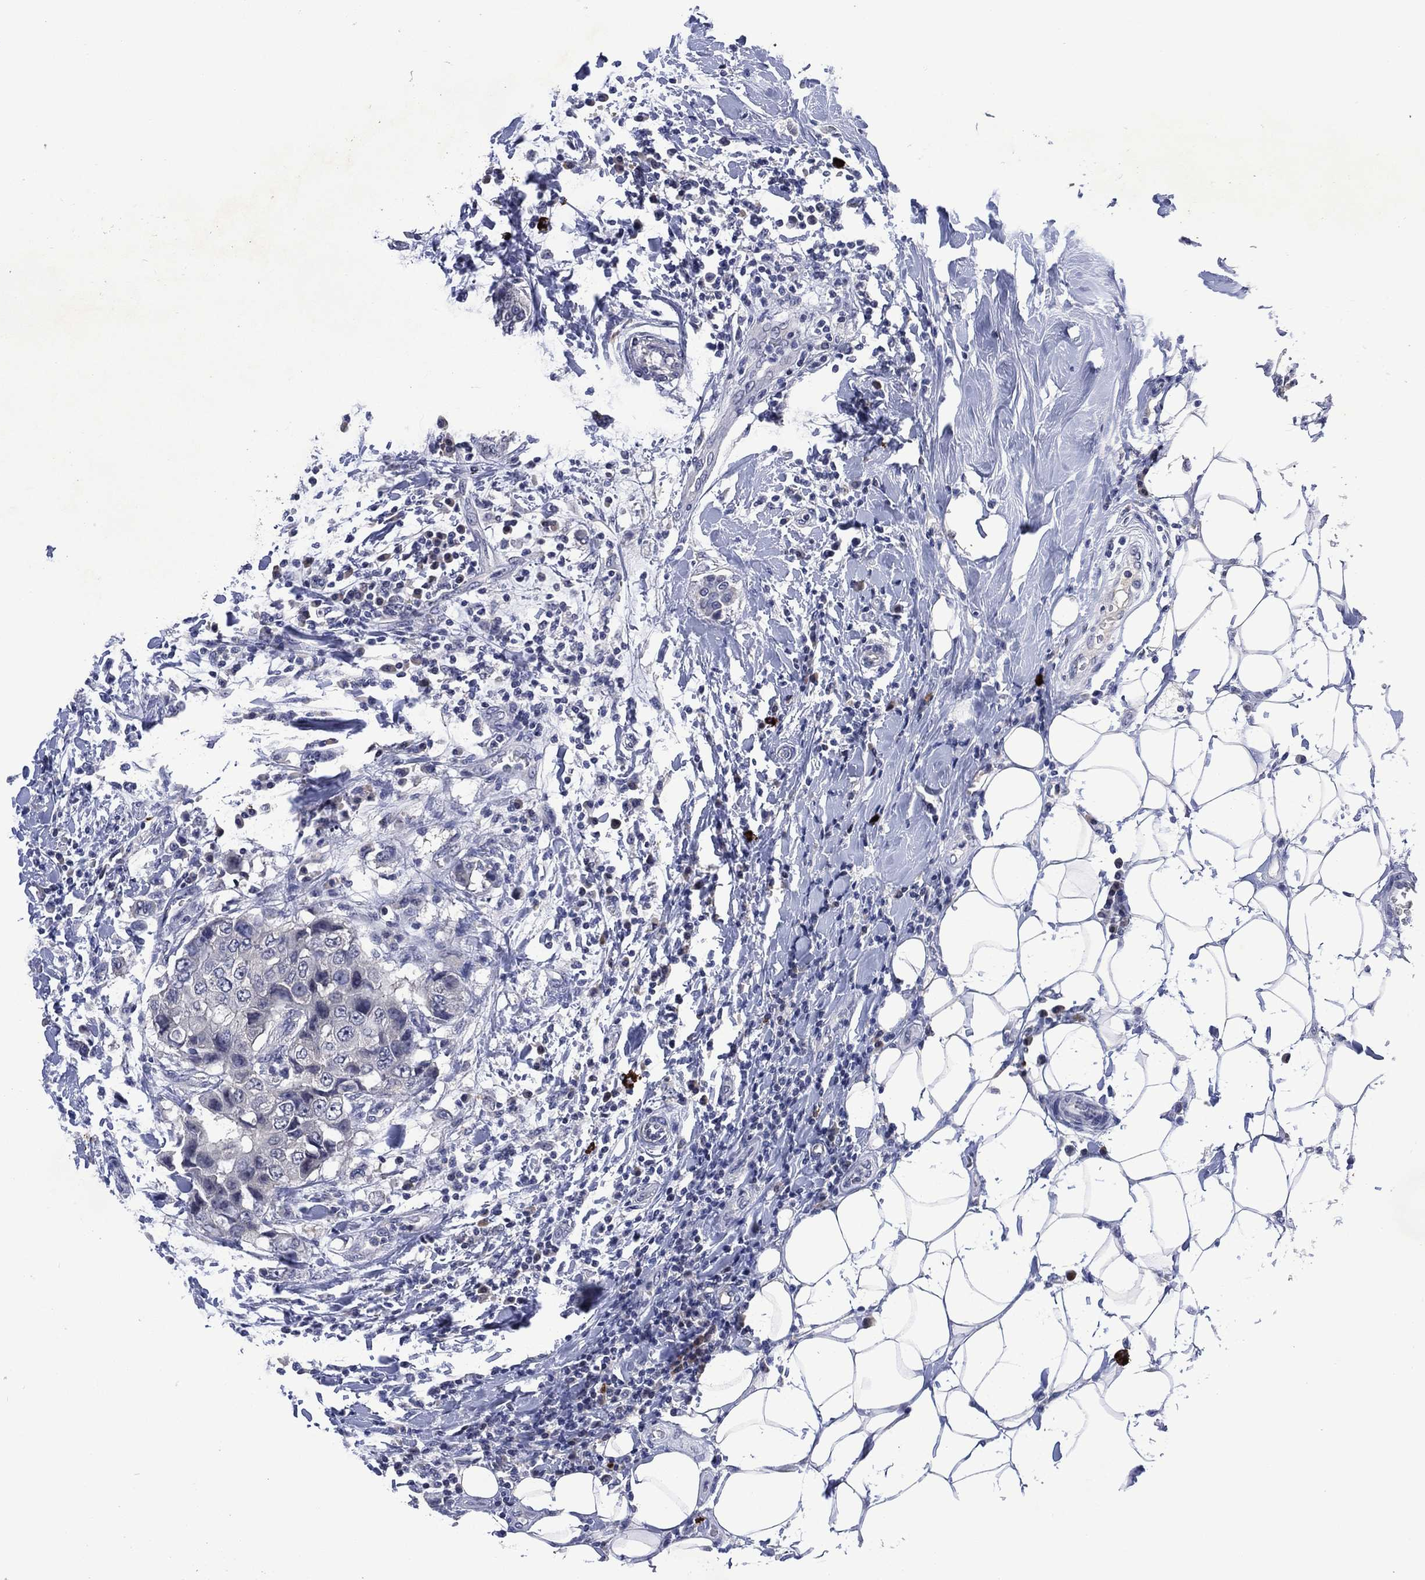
{"staining": {"intensity": "negative", "quantity": "none", "location": "none"}, "tissue": "breast cancer", "cell_type": "Tumor cells", "image_type": "cancer", "snomed": [{"axis": "morphology", "description": "Duct carcinoma"}, {"axis": "topography", "description": "Breast"}], "caption": "Tumor cells are negative for protein expression in human intraductal carcinoma (breast). (Stains: DAB (3,3'-diaminobenzidine) immunohistochemistry (IHC) with hematoxylin counter stain, Microscopy: brightfield microscopy at high magnification).", "gene": "USP26", "patient": {"sex": "female", "age": 27}}